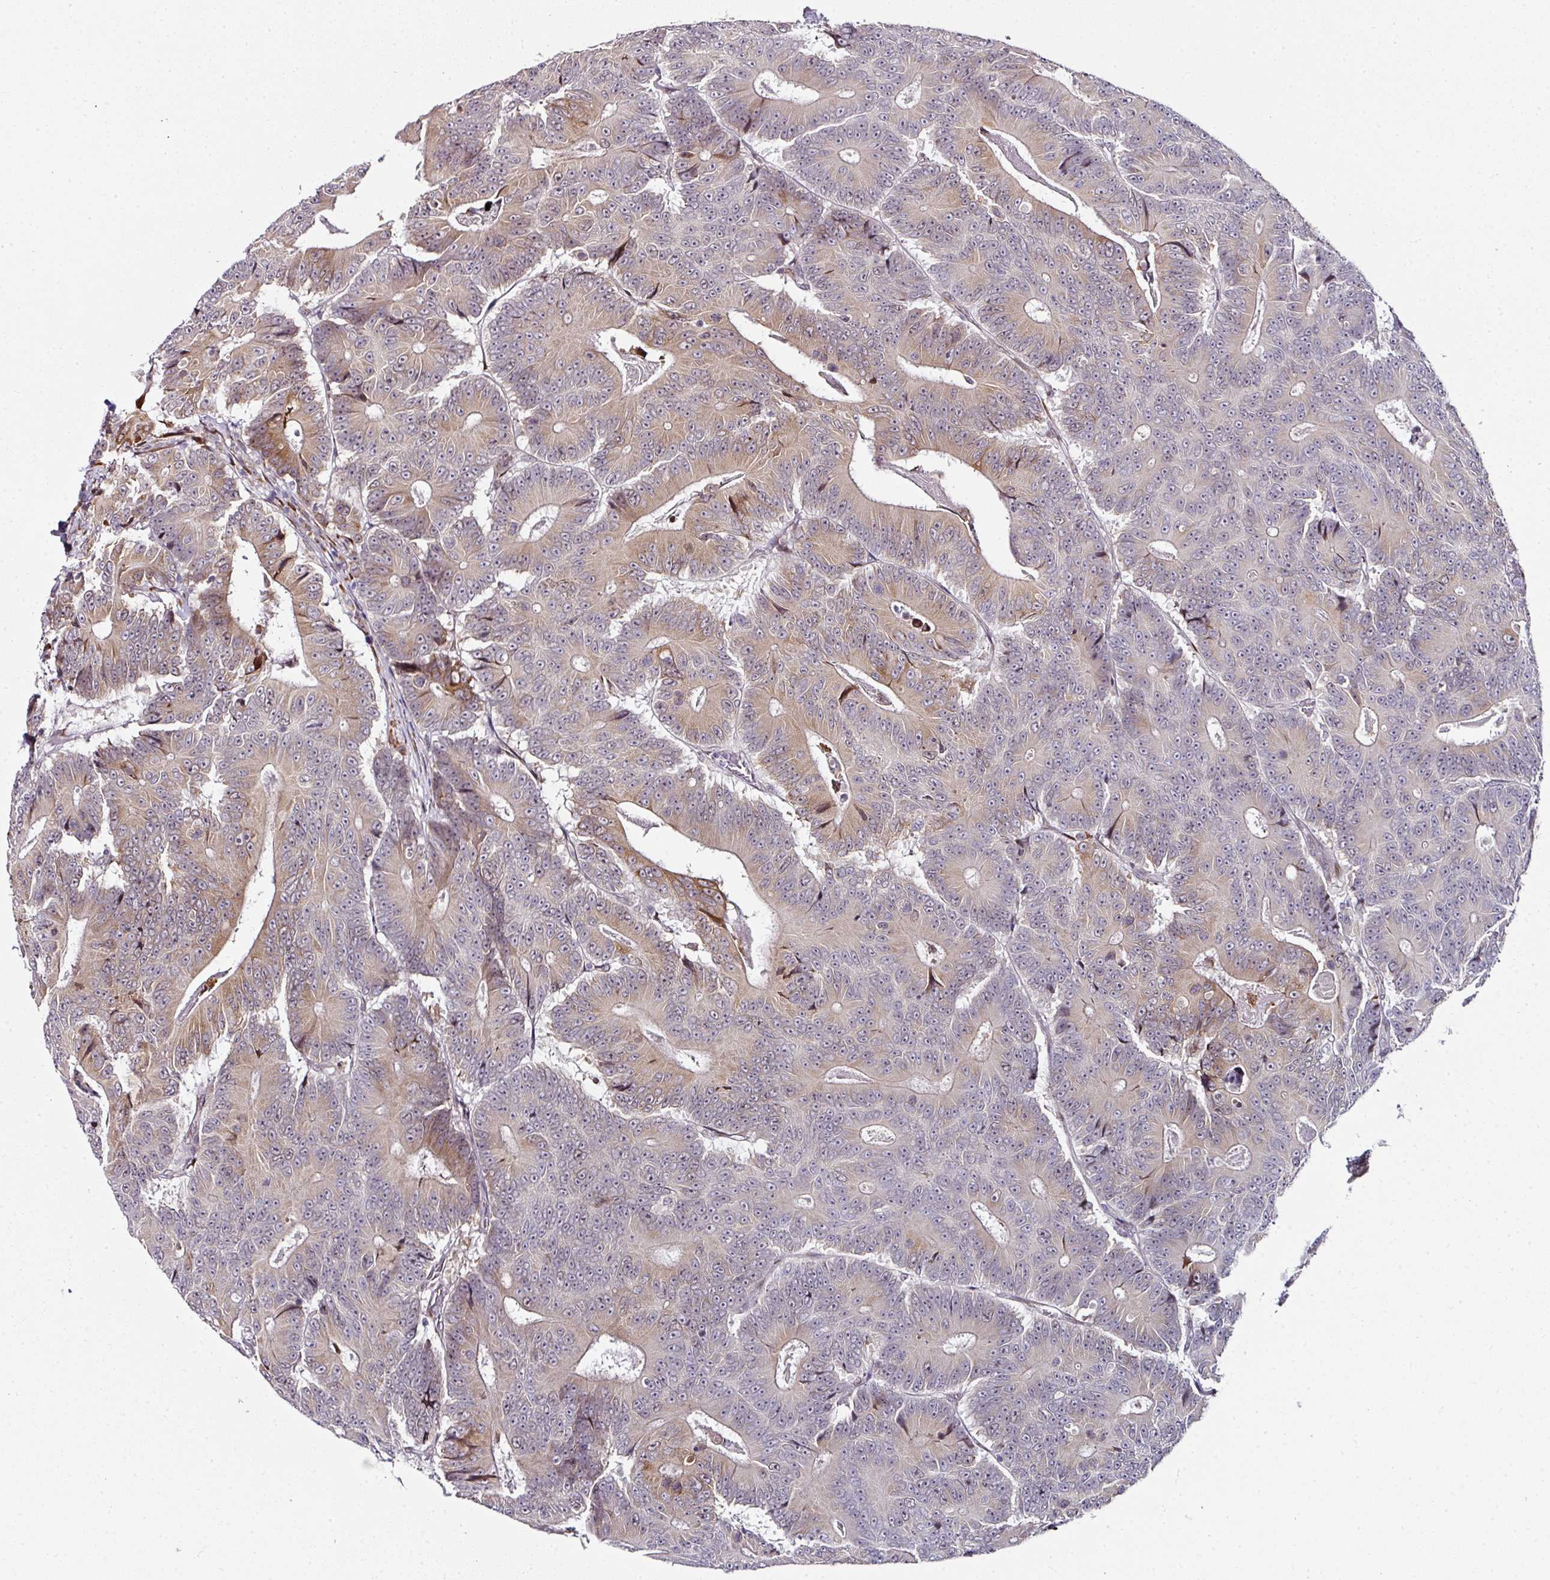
{"staining": {"intensity": "weak", "quantity": "25%-75%", "location": "cytoplasmic/membranous"}, "tissue": "colorectal cancer", "cell_type": "Tumor cells", "image_type": "cancer", "snomed": [{"axis": "morphology", "description": "Adenocarcinoma, NOS"}, {"axis": "topography", "description": "Colon"}], "caption": "There is low levels of weak cytoplasmic/membranous positivity in tumor cells of adenocarcinoma (colorectal), as demonstrated by immunohistochemical staining (brown color).", "gene": "APOLD1", "patient": {"sex": "male", "age": 83}}